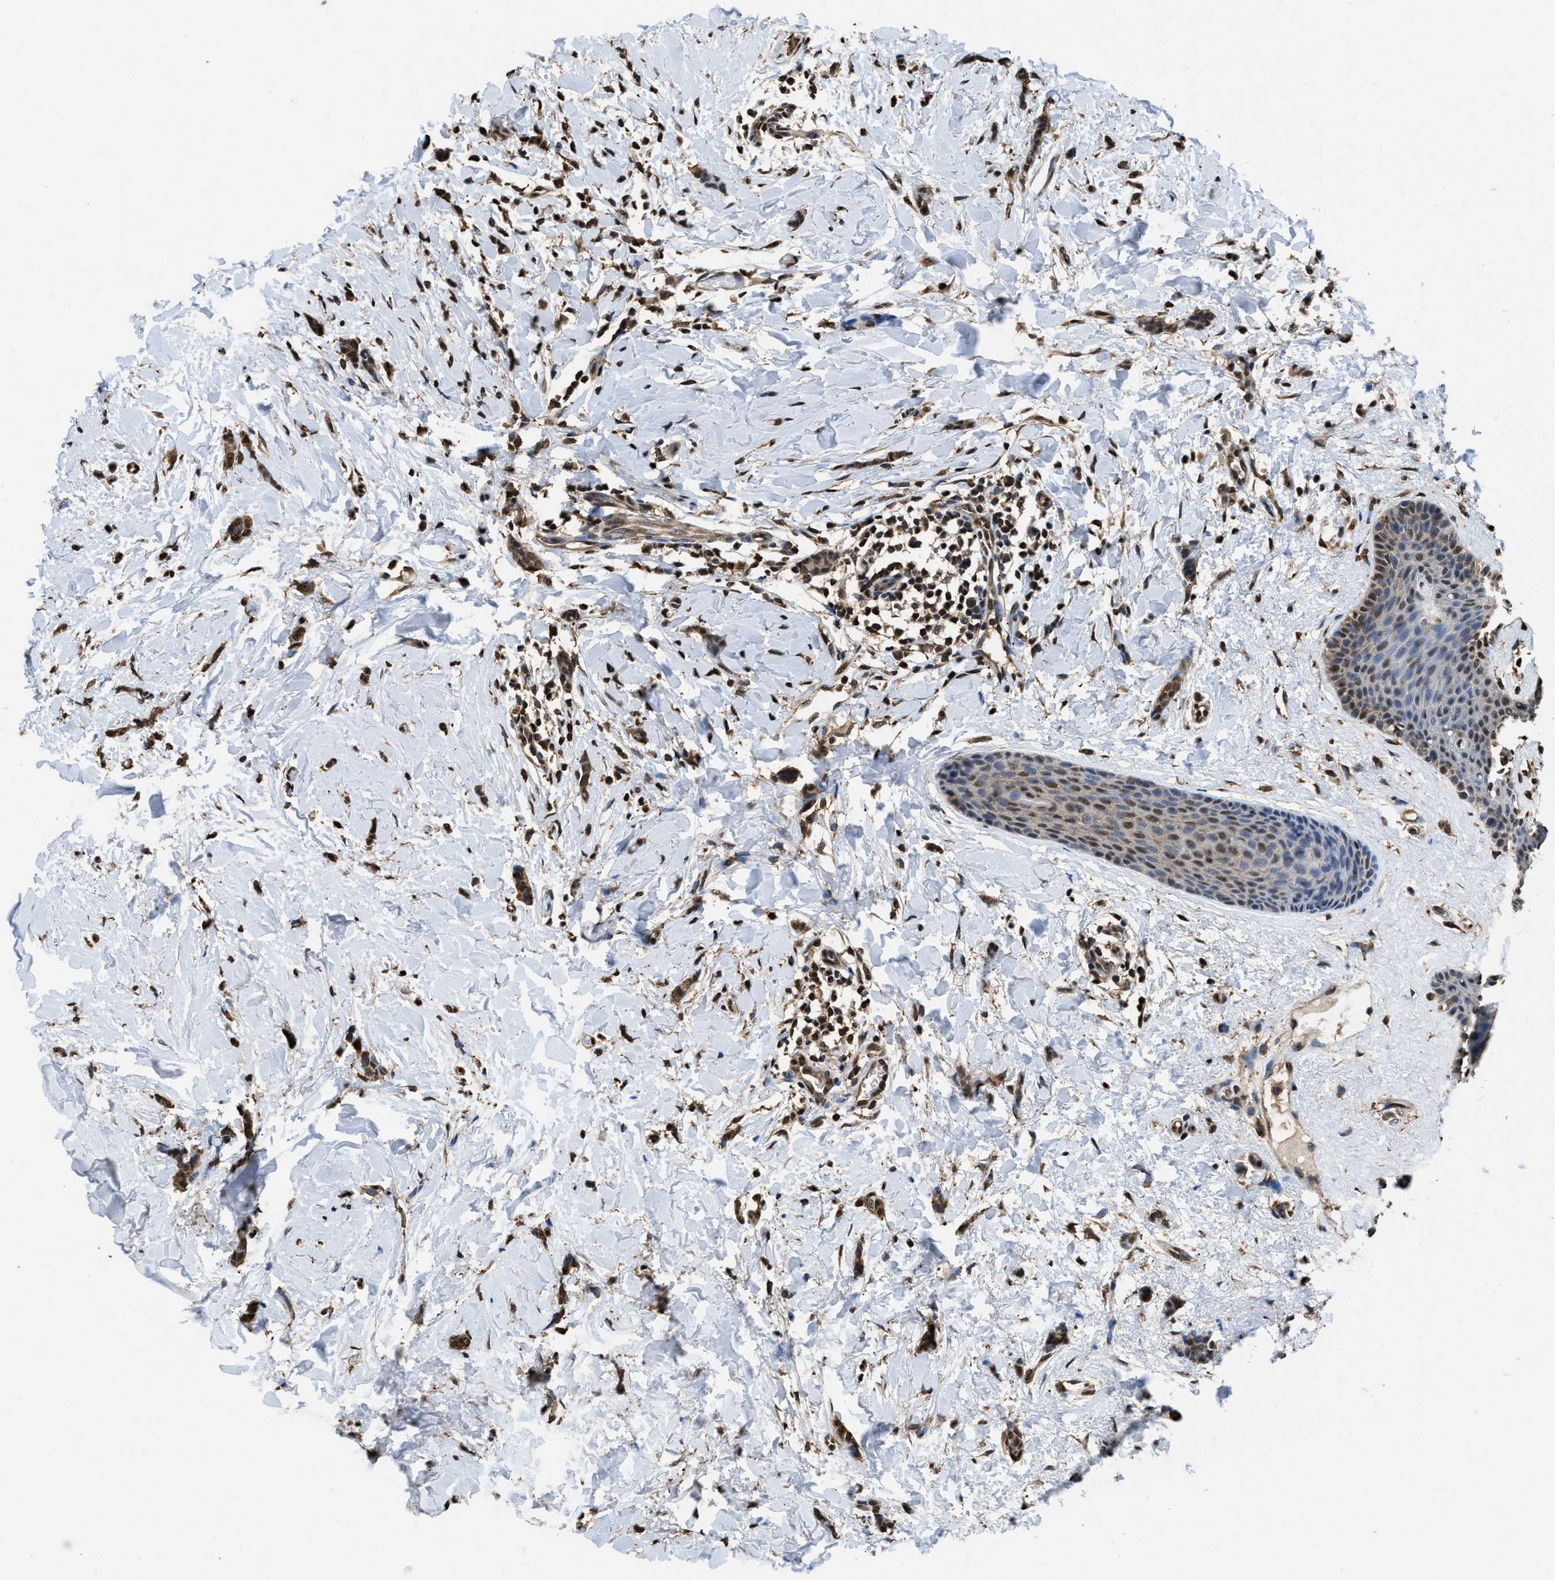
{"staining": {"intensity": "moderate", "quantity": ">75%", "location": "cytoplasmic/membranous,nuclear"}, "tissue": "breast cancer", "cell_type": "Tumor cells", "image_type": "cancer", "snomed": [{"axis": "morphology", "description": "Lobular carcinoma"}, {"axis": "topography", "description": "Skin"}, {"axis": "topography", "description": "Breast"}], "caption": "Brown immunohistochemical staining in human breast cancer (lobular carcinoma) demonstrates moderate cytoplasmic/membranous and nuclear staining in about >75% of tumor cells.", "gene": "GAPDH", "patient": {"sex": "female", "age": 46}}